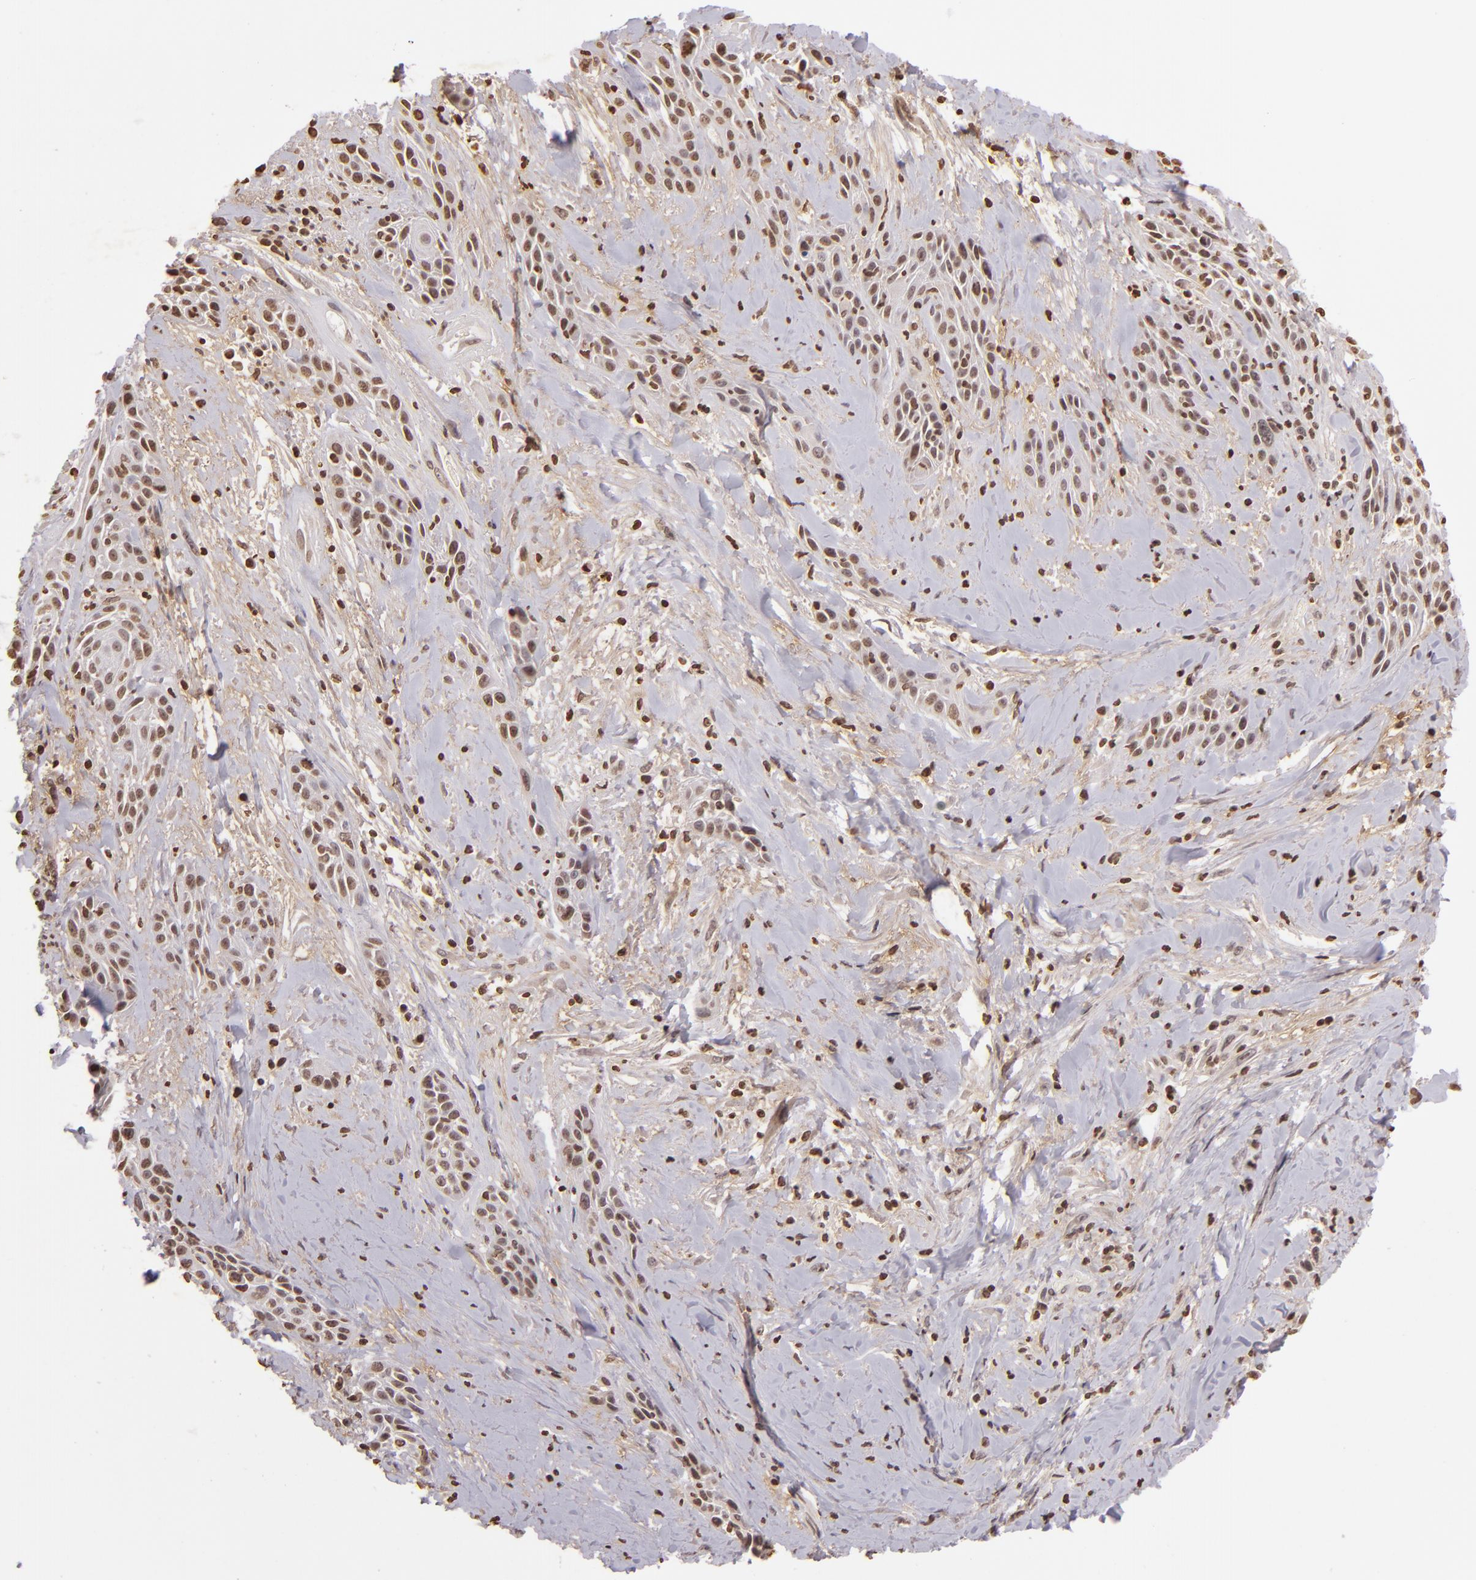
{"staining": {"intensity": "moderate", "quantity": "25%-75%", "location": "nuclear"}, "tissue": "skin cancer", "cell_type": "Tumor cells", "image_type": "cancer", "snomed": [{"axis": "morphology", "description": "Squamous cell carcinoma, NOS"}, {"axis": "topography", "description": "Skin"}, {"axis": "topography", "description": "Anal"}], "caption": "This histopathology image demonstrates skin squamous cell carcinoma stained with immunohistochemistry to label a protein in brown. The nuclear of tumor cells show moderate positivity for the protein. Nuclei are counter-stained blue.", "gene": "THRB", "patient": {"sex": "male", "age": 64}}